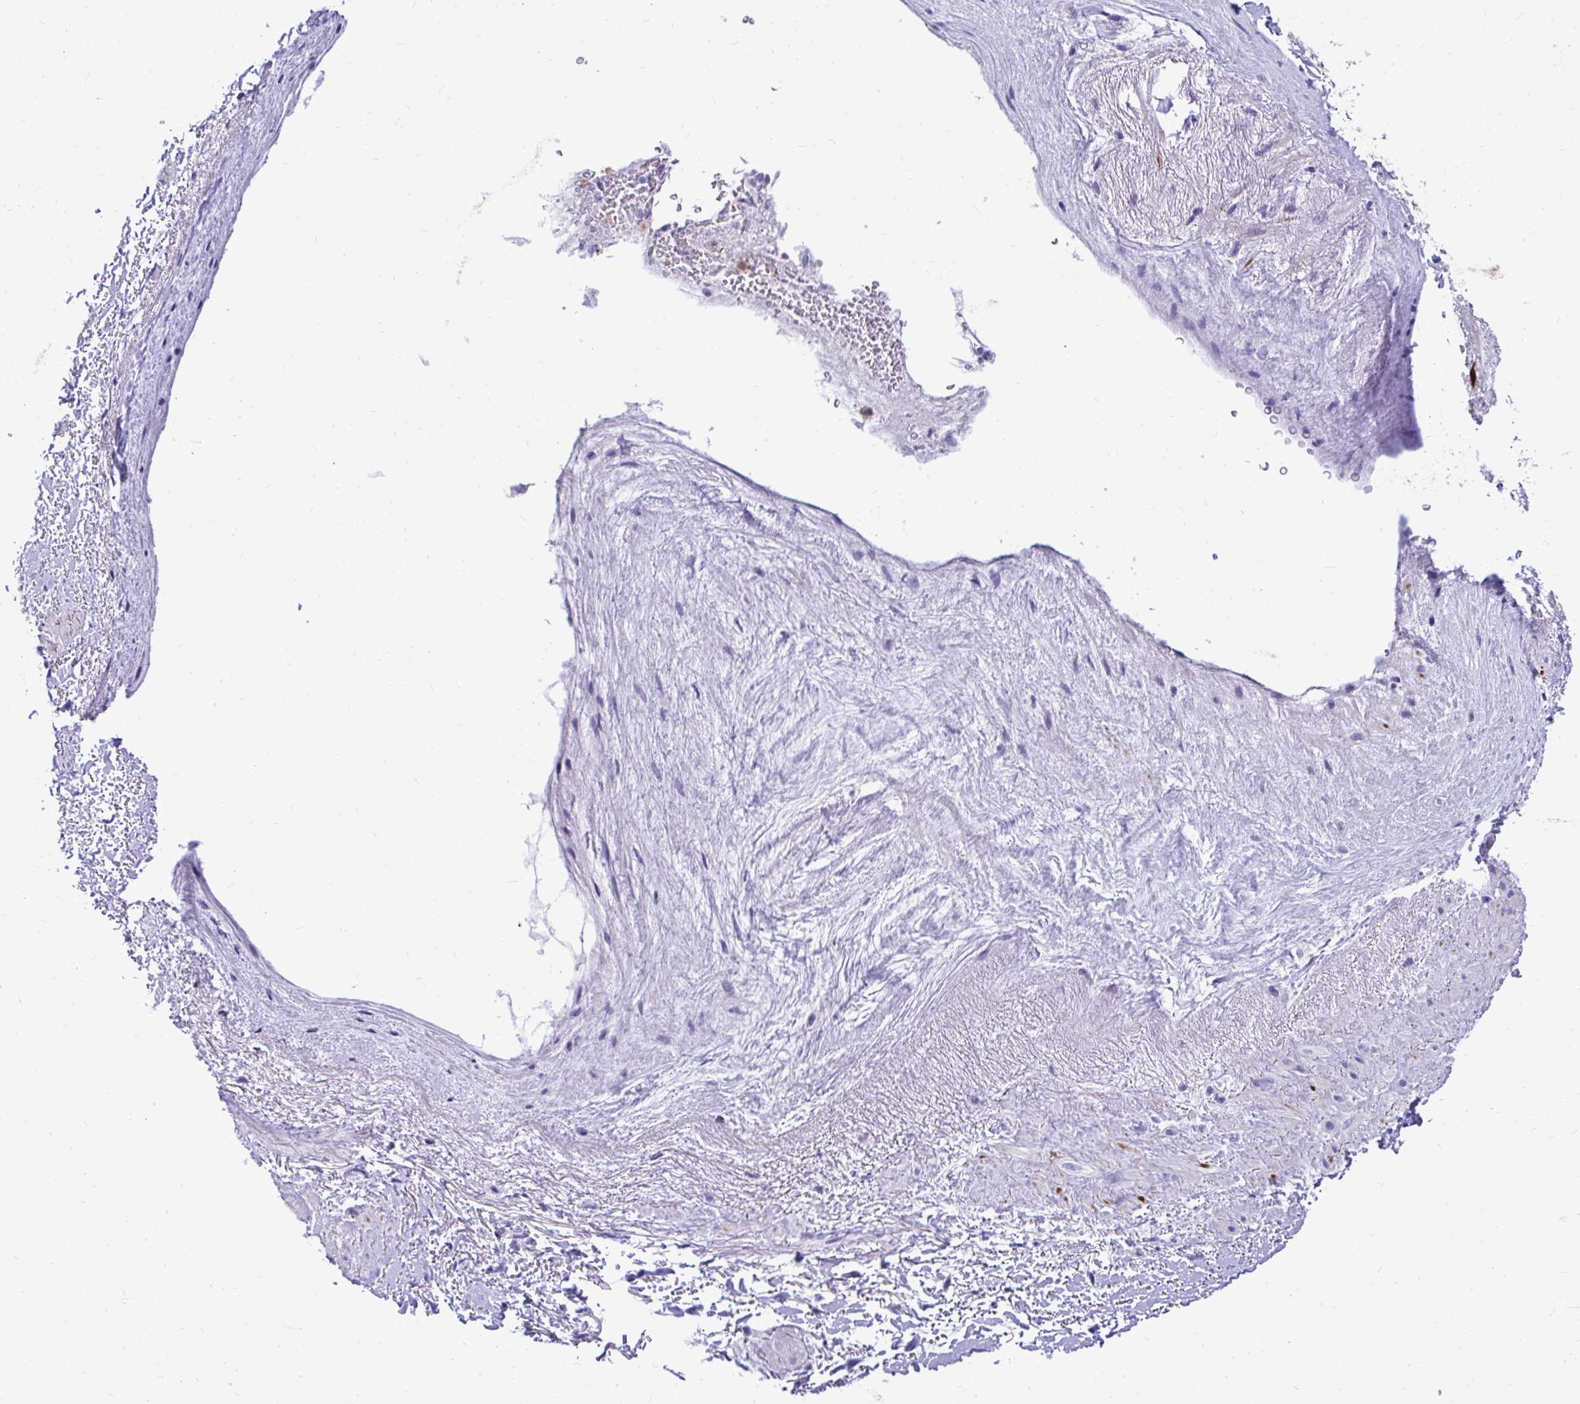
{"staining": {"intensity": "negative", "quantity": "none", "location": "none"}, "tissue": "heart muscle", "cell_type": "Cardiomyocytes", "image_type": "normal", "snomed": [{"axis": "morphology", "description": "Normal tissue, NOS"}, {"axis": "topography", "description": "Heart"}], "caption": "The micrograph exhibits no staining of cardiomyocytes in benign heart muscle.", "gene": "ZSWIM9", "patient": {"sex": "male", "age": 62}}